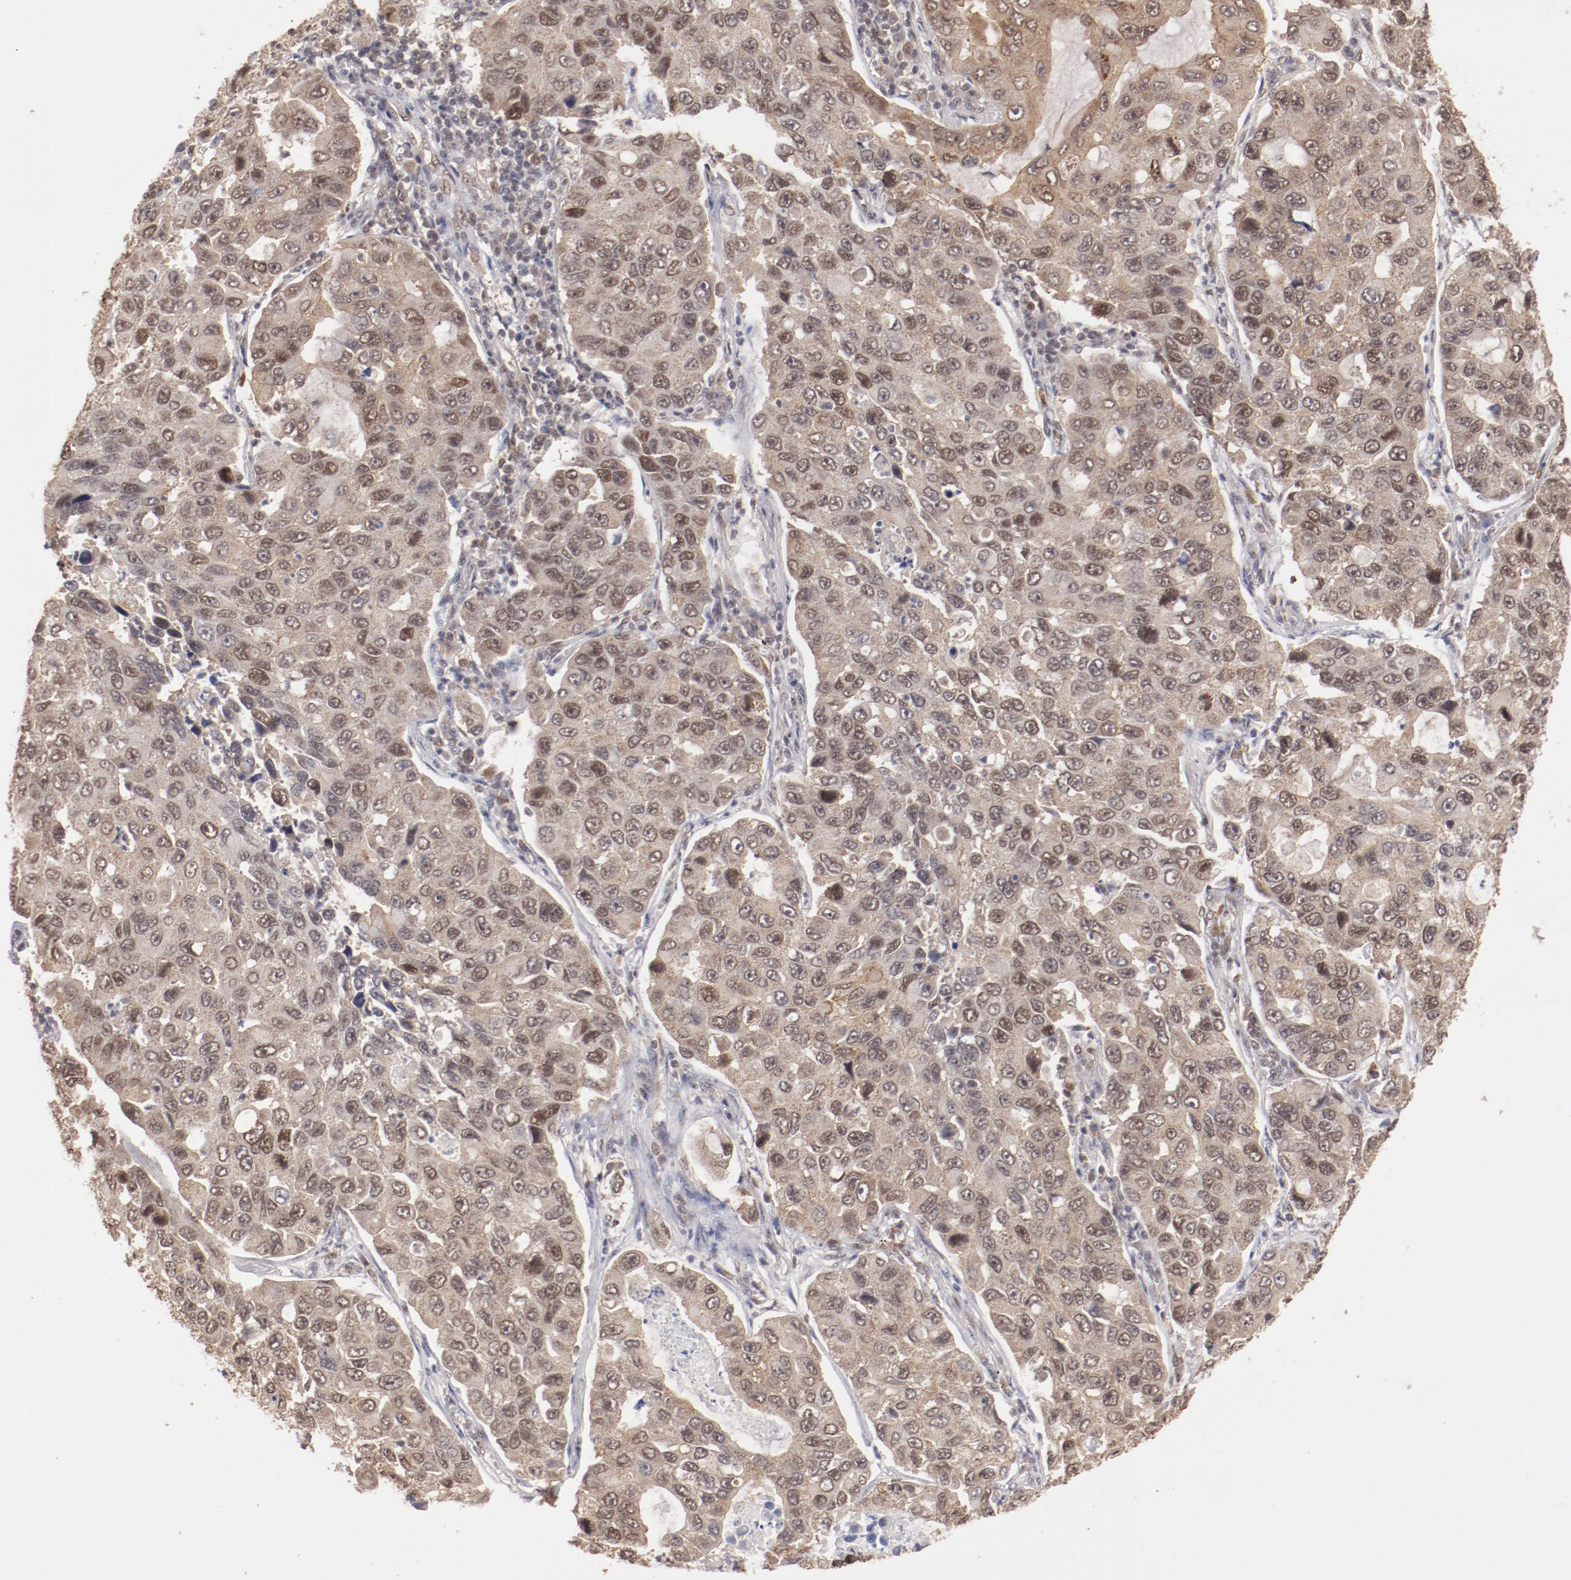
{"staining": {"intensity": "moderate", "quantity": ">75%", "location": "cytoplasmic/membranous,nuclear"}, "tissue": "lung cancer", "cell_type": "Tumor cells", "image_type": "cancer", "snomed": [{"axis": "morphology", "description": "Adenocarcinoma, NOS"}, {"axis": "topography", "description": "Lung"}], "caption": "Immunohistochemistry (IHC) image of neoplastic tissue: lung cancer (adenocarcinoma) stained using IHC reveals medium levels of moderate protein expression localized specifically in the cytoplasmic/membranous and nuclear of tumor cells, appearing as a cytoplasmic/membranous and nuclear brown color.", "gene": "CLOCK", "patient": {"sex": "male", "age": 64}}